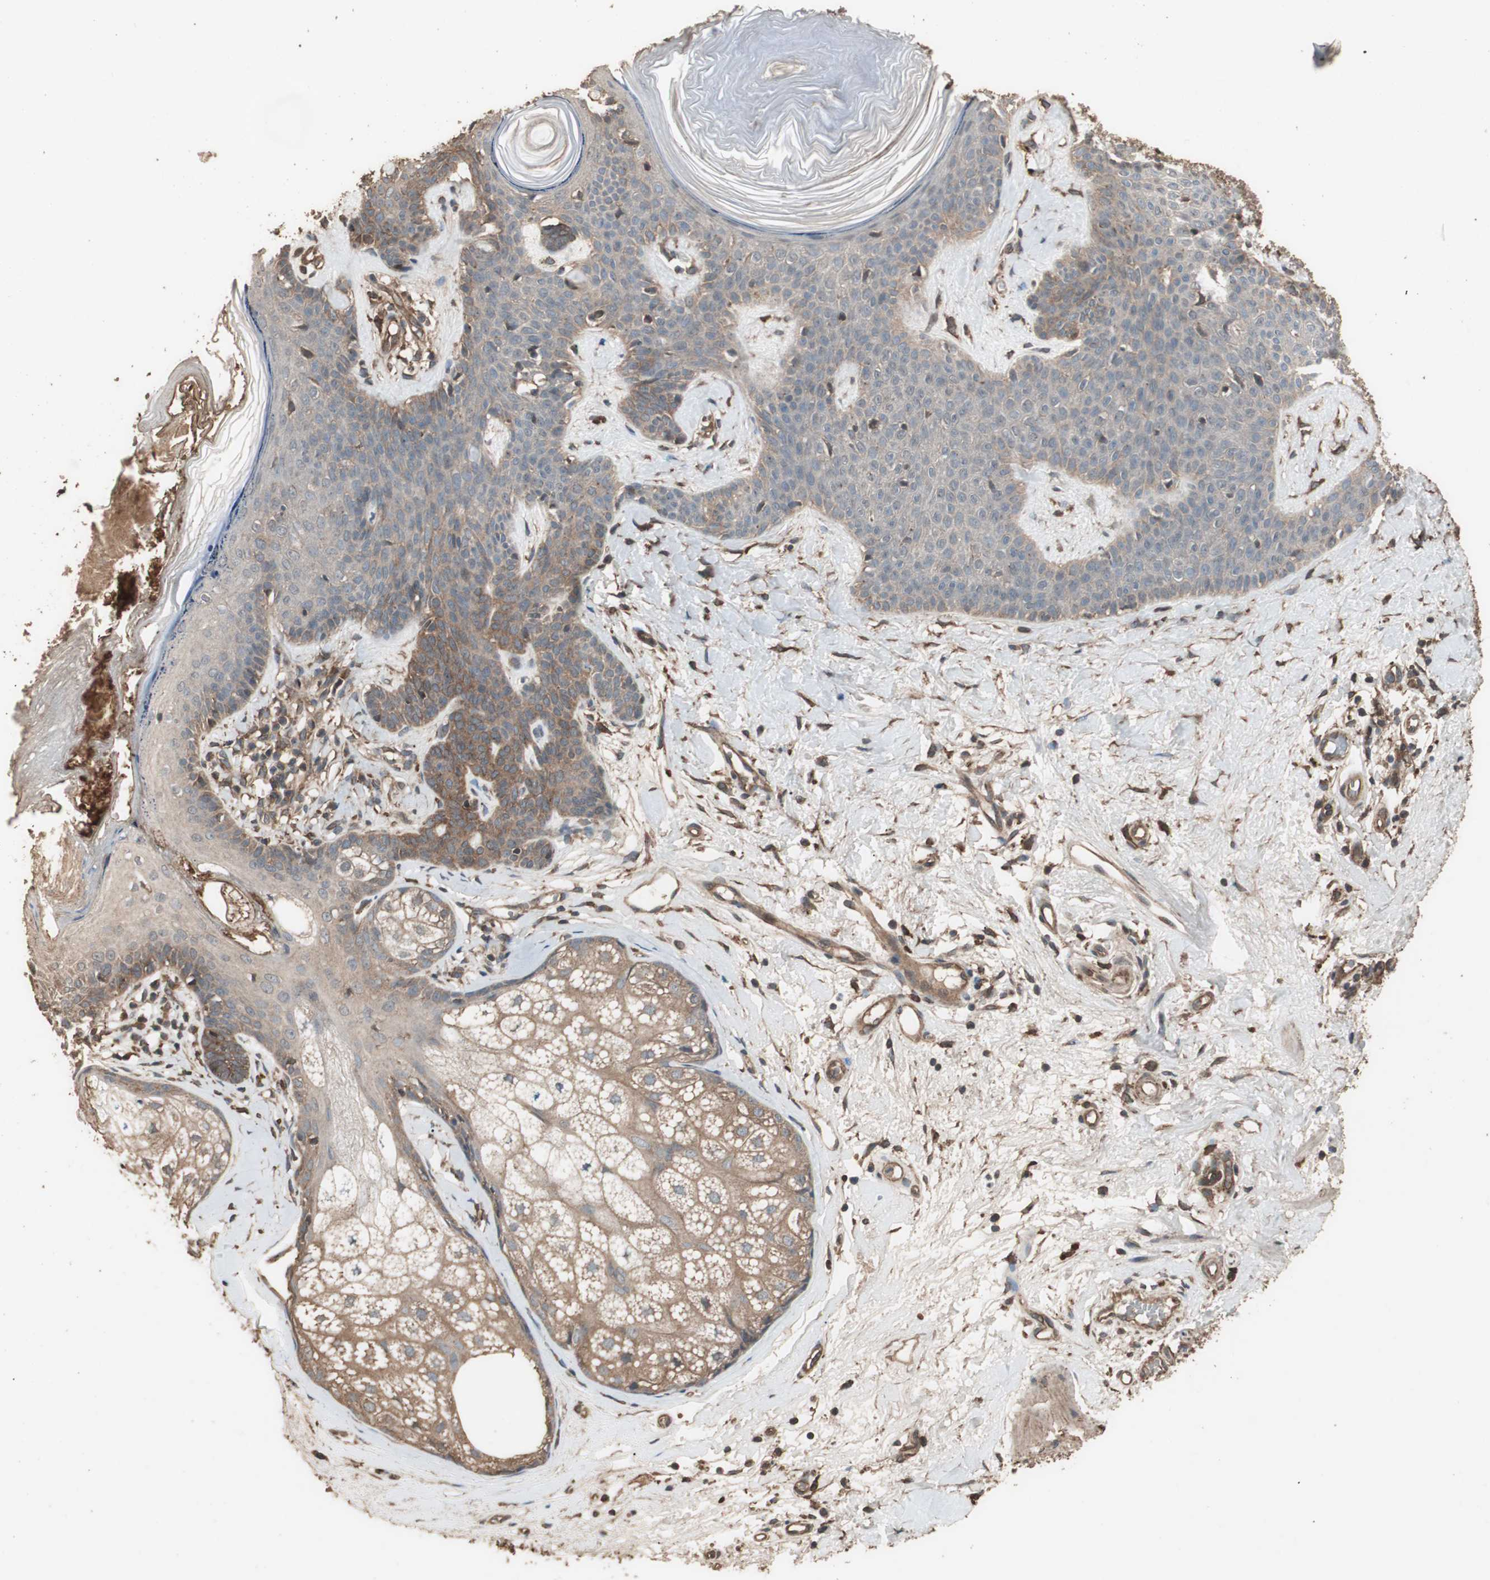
{"staining": {"intensity": "moderate", "quantity": "25%-75%", "location": "cytoplasmic/membranous"}, "tissue": "skin cancer", "cell_type": "Tumor cells", "image_type": "cancer", "snomed": [{"axis": "morphology", "description": "Developmental malformation"}, {"axis": "morphology", "description": "Basal cell carcinoma"}, {"axis": "topography", "description": "Skin"}], "caption": "IHC photomicrograph of human basal cell carcinoma (skin) stained for a protein (brown), which shows medium levels of moderate cytoplasmic/membranous positivity in approximately 25%-75% of tumor cells.", "gene": "CCN4", "patient": {"sex": "female", "age": 62}}